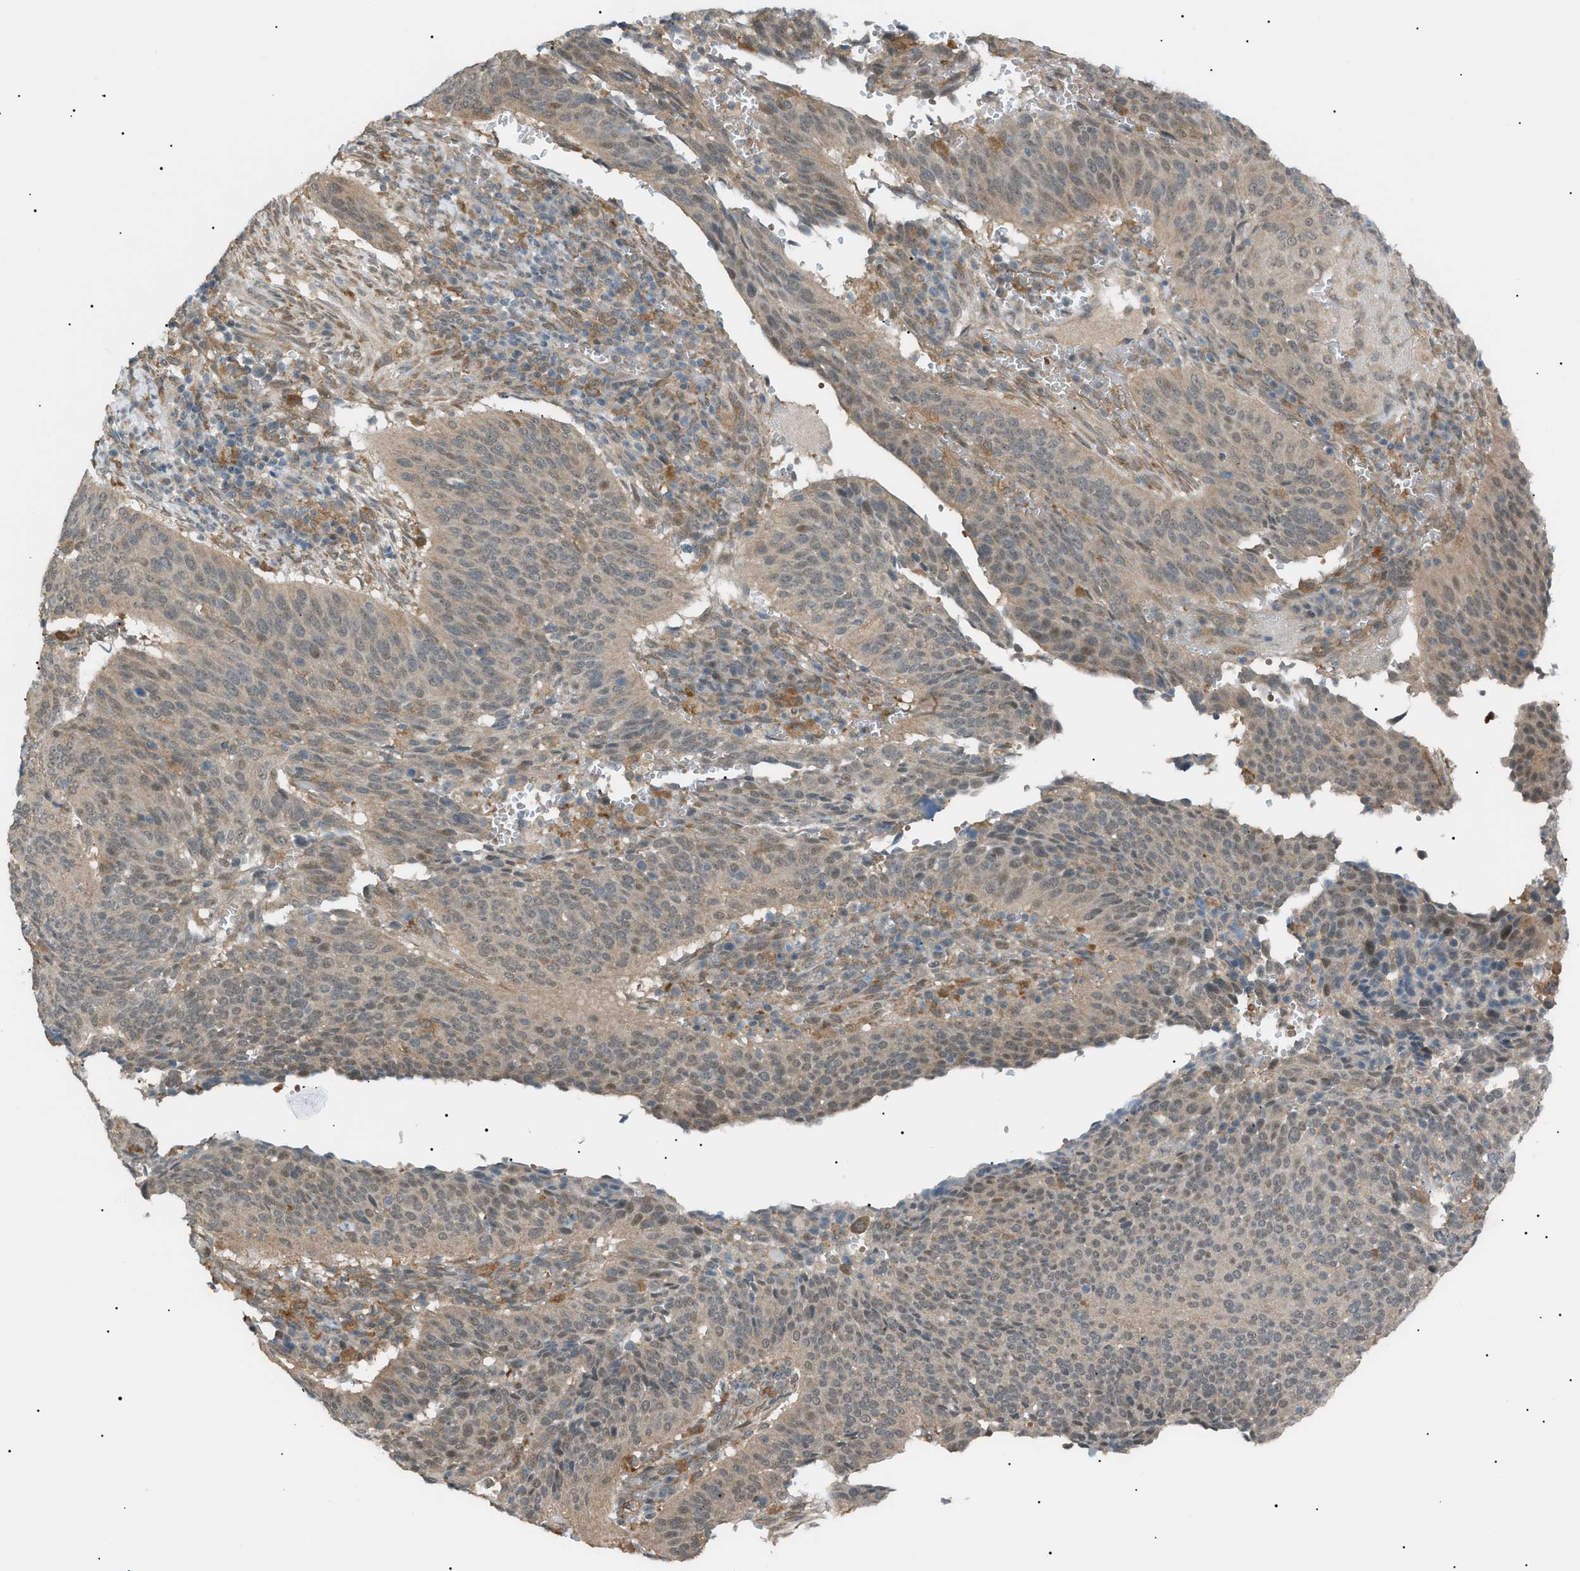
{"staining": {"intensity": "weak", "quantity": ">75%", "location": "cytoplasmic/membranous,nuclear"}, "tissue": "cervical cancer", "cell_type": "Tumor cells", "image_type": "cancer", "snomed": [{"axis": "morphology", "description": "Normal tissue, NOS"}, {"axis": "morphology", "description": "Squamous cell carcinoma, NOS"}, {"axis": "topography", "description": "Cervix"}], "caption": "Tumor cells exhibit low levels of weak cytoplasmic/membranous and nuclear expression in about >75% of cells in human cervical cancer. (DAB = brown stain, brightfield microscopy at high magnification).", "gene": "LPIN2", "patient": {"sex": "female", "age": 39}}